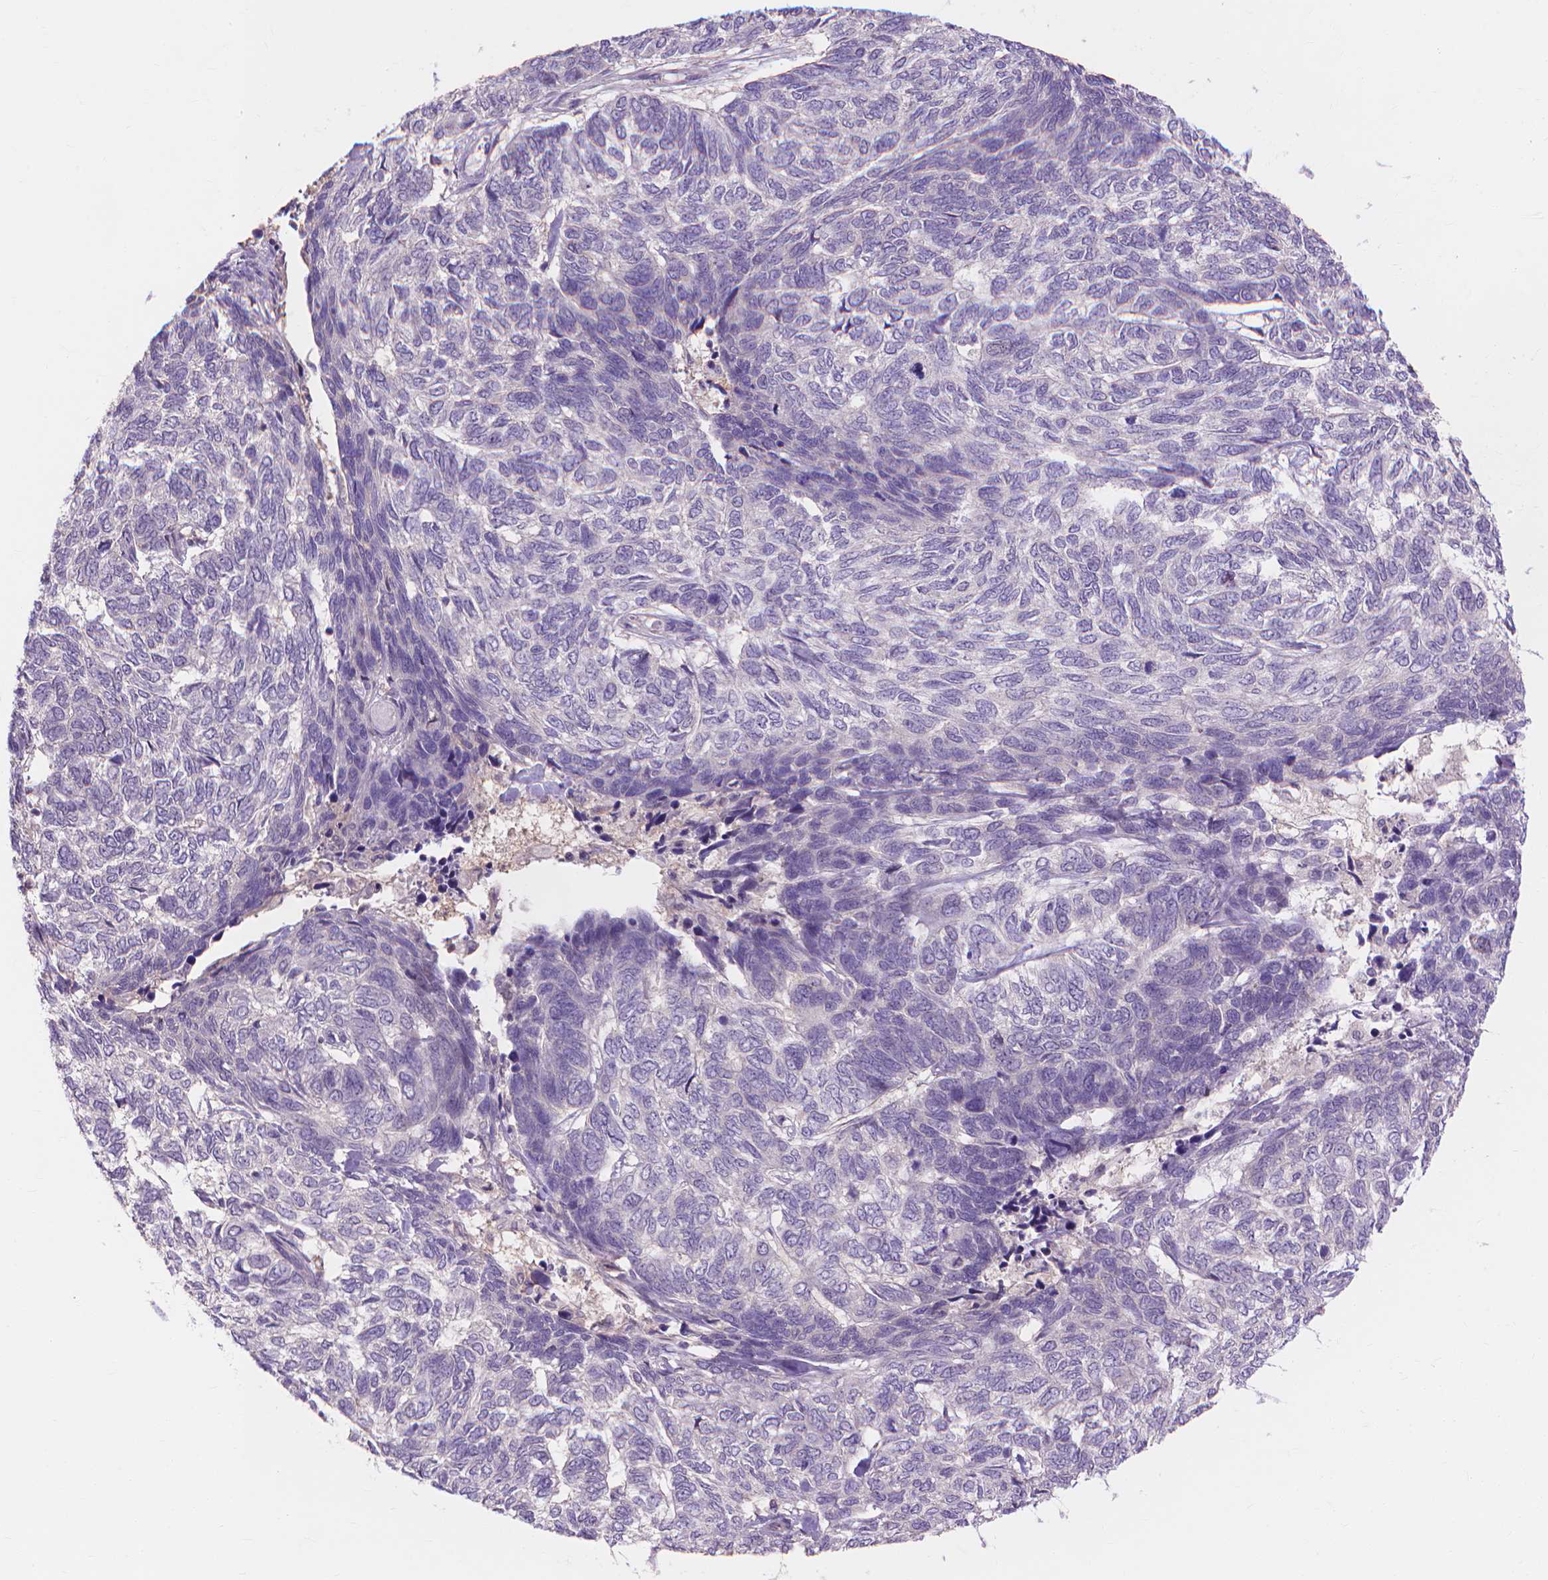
{"staining": {"intensity": "negative", "quantity": "none", "location": "none"}, "tissue": "skin cancer", "cell_type": "Tumor cells", "image_type": "cancer", "snomed": [{"axis": "morphology", "description": "Basal cell carcinoma"}, {"axis": "topography", "description": "Skin"}], "caption": "Tumor cells are negative for brown protein staining in skin cancer.", "gene": "PRDM13", "patient": {"sex": "female", "age": 65}}